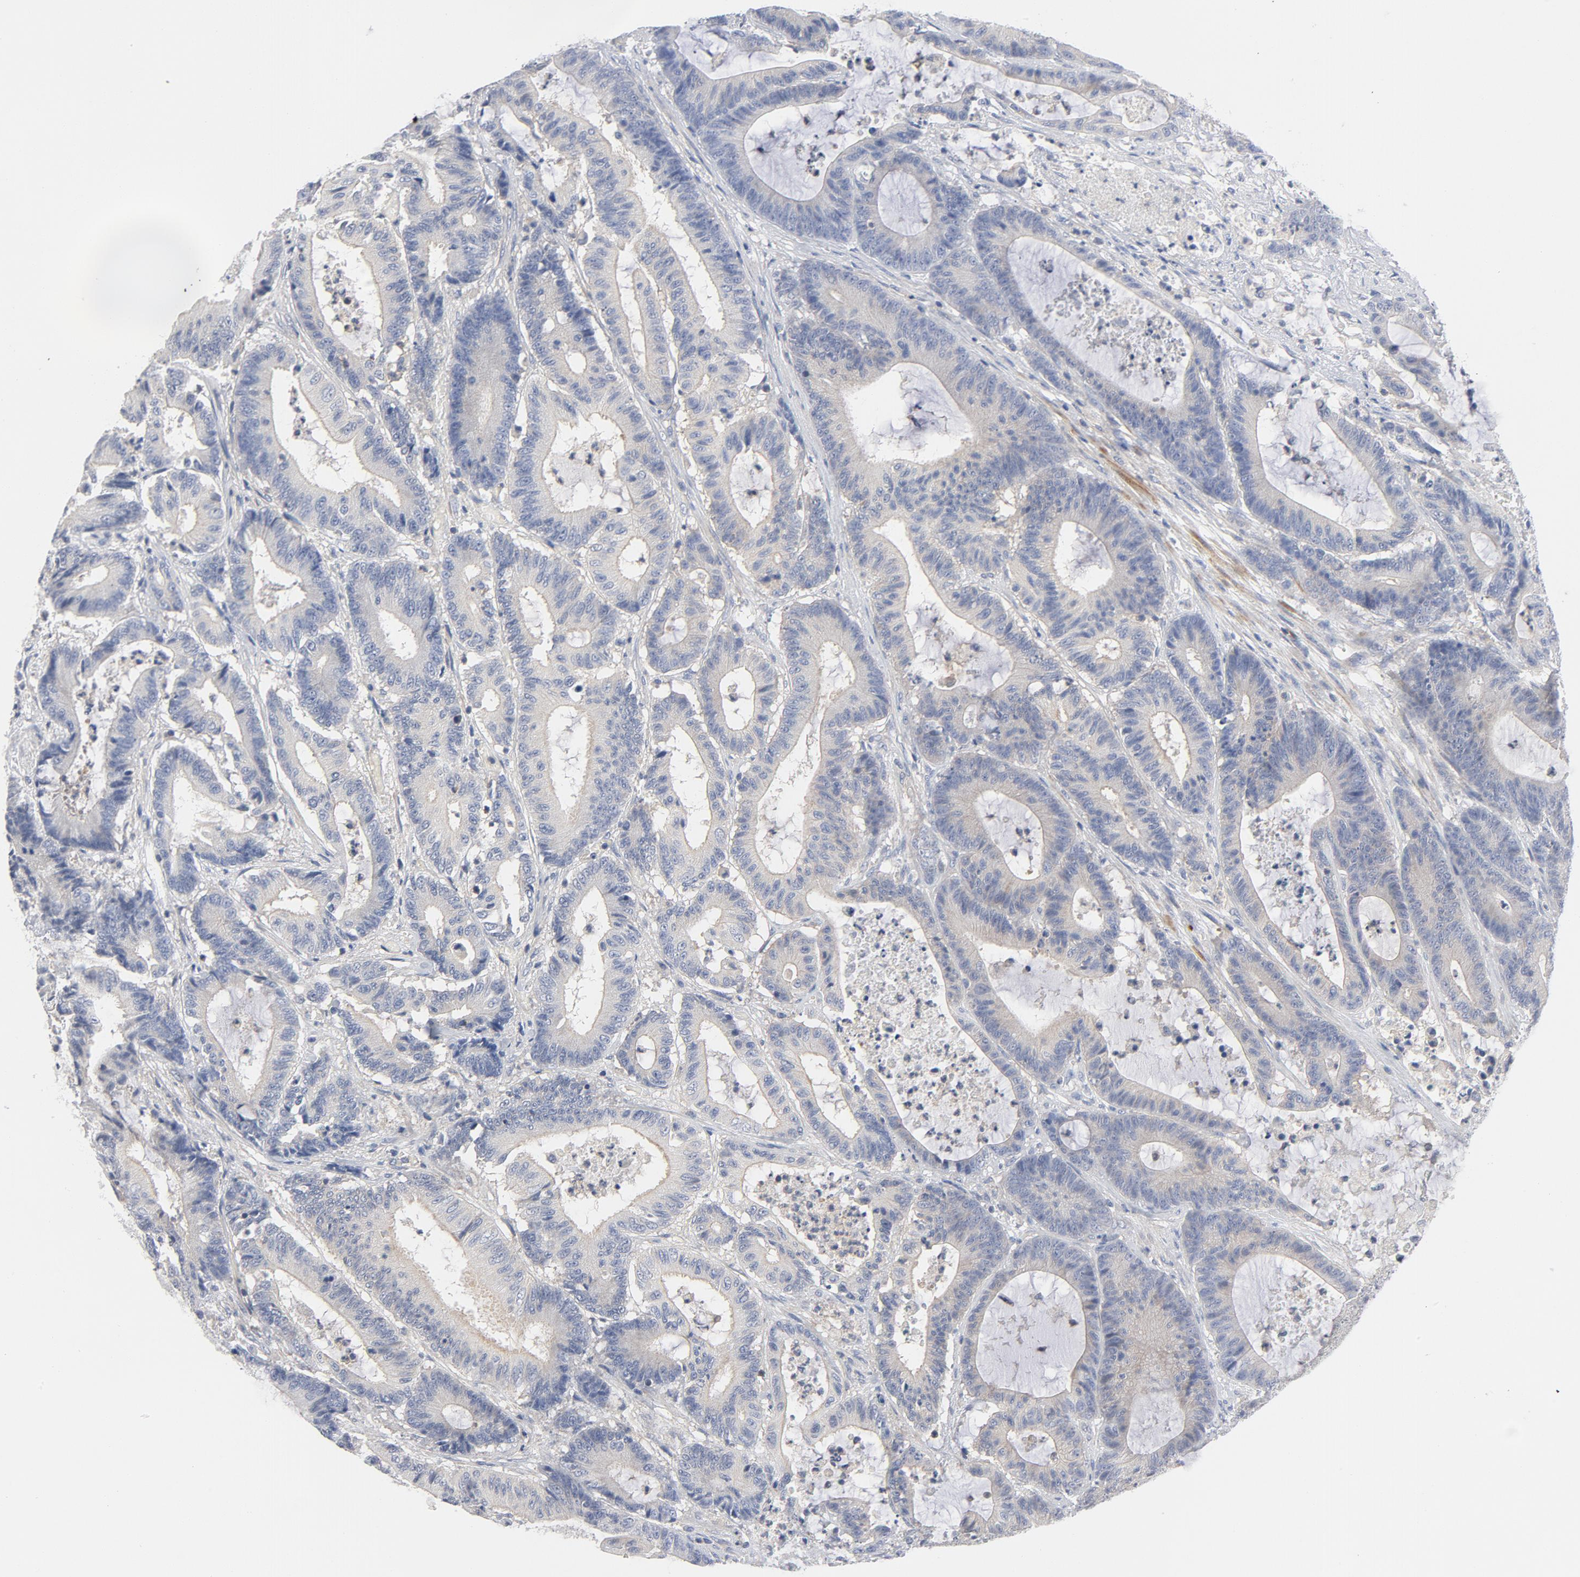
{"staining": {"intensity": "negative", "quantity": "none", "location": "none"}, "tissue": "colorectal cancer", "cell_type": "Tumor cells", "image_type": "cancer", "snomed": [{"axis": "morphology", "description": "Adenocarcinoma, NOS"}, {"axis": "topography", "description": "Colon"}], "caption": "Protein analysis of colorectal cancer exhibits no significant expression in tumor cells.", "gene": "ROCK1", "patient": {"sex": "female", "age": 84}}